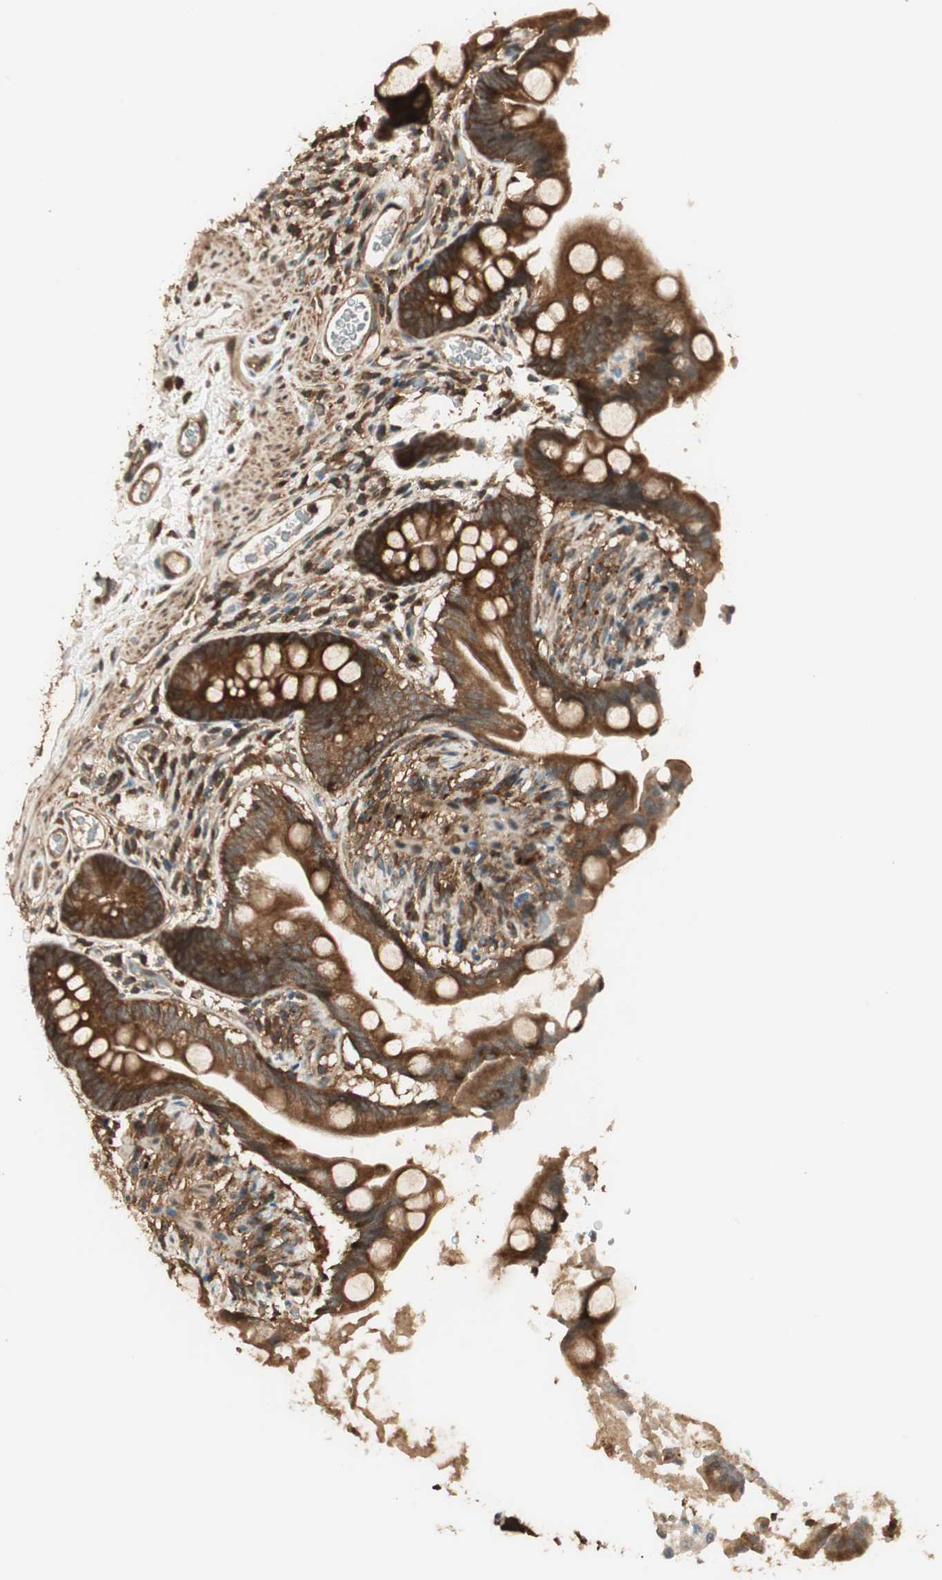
{"staining": {"intensity": "strong", "quantity": ">75%", "location": "cytoplasmic/membranous"}, "tissue": "small intestine", "cell_type": "Glandular cells", "image_type": "normal", "snomed": [{"axis": "morphology", "description": "Normal tissue, NOS"}, {"axis": "topography", "description": "Small intestine"}], "caption": "Immunohistochemistry (IHC) micrograph of benign small intestine stained for a protein (brown), which shows high levels of strong cytoplasmic/membranous staining in approximately >75% of glandular cells.", "gene": "CNOT4", "patient": {"sex": "female", "age": 56}}